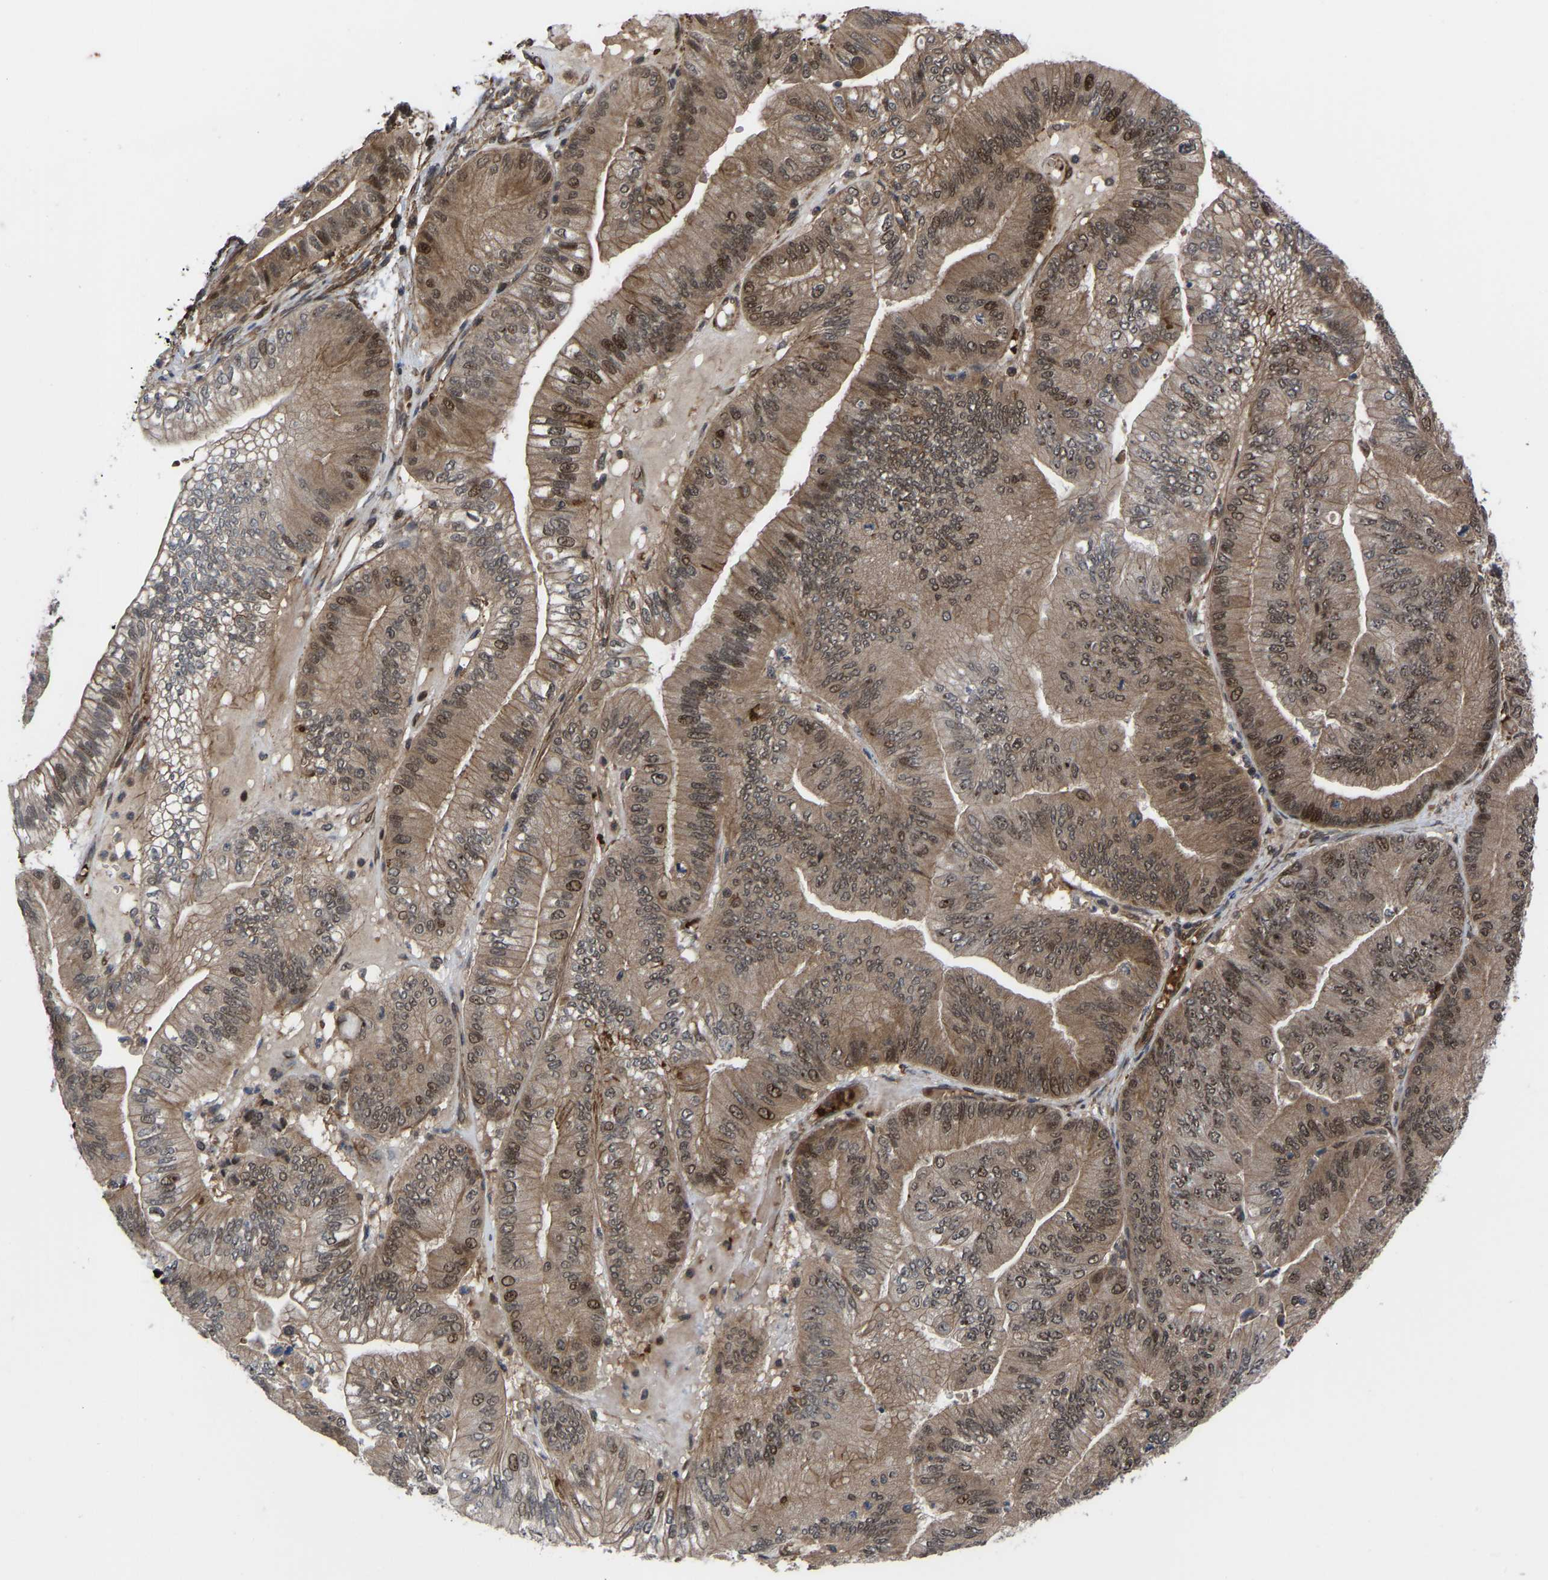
{"staining": {"intensity": "moderate", "quantity": ">75%", "location": "cytoplasmic/membranous,nuclear"}, "tissue": "ovarian cancer", "cell_type": "Tumor cells", "image_type": "cancer", "snomed": [{"axis": "morphology", "description": "Cystadenocarcinoma, mucinous, NOS"}, {"axis": "topography", "description": "Ovary"}], "caption": "Protein expression analysis of ovarian cancer (mucinous cystadenocarcinoma) displays moderate cytoplasmic/membranous and nuclear positivity in approximately >75% of tumor cells.", "gene": "CYP7B1", "patient": {"sex": "female", "age": 61}}